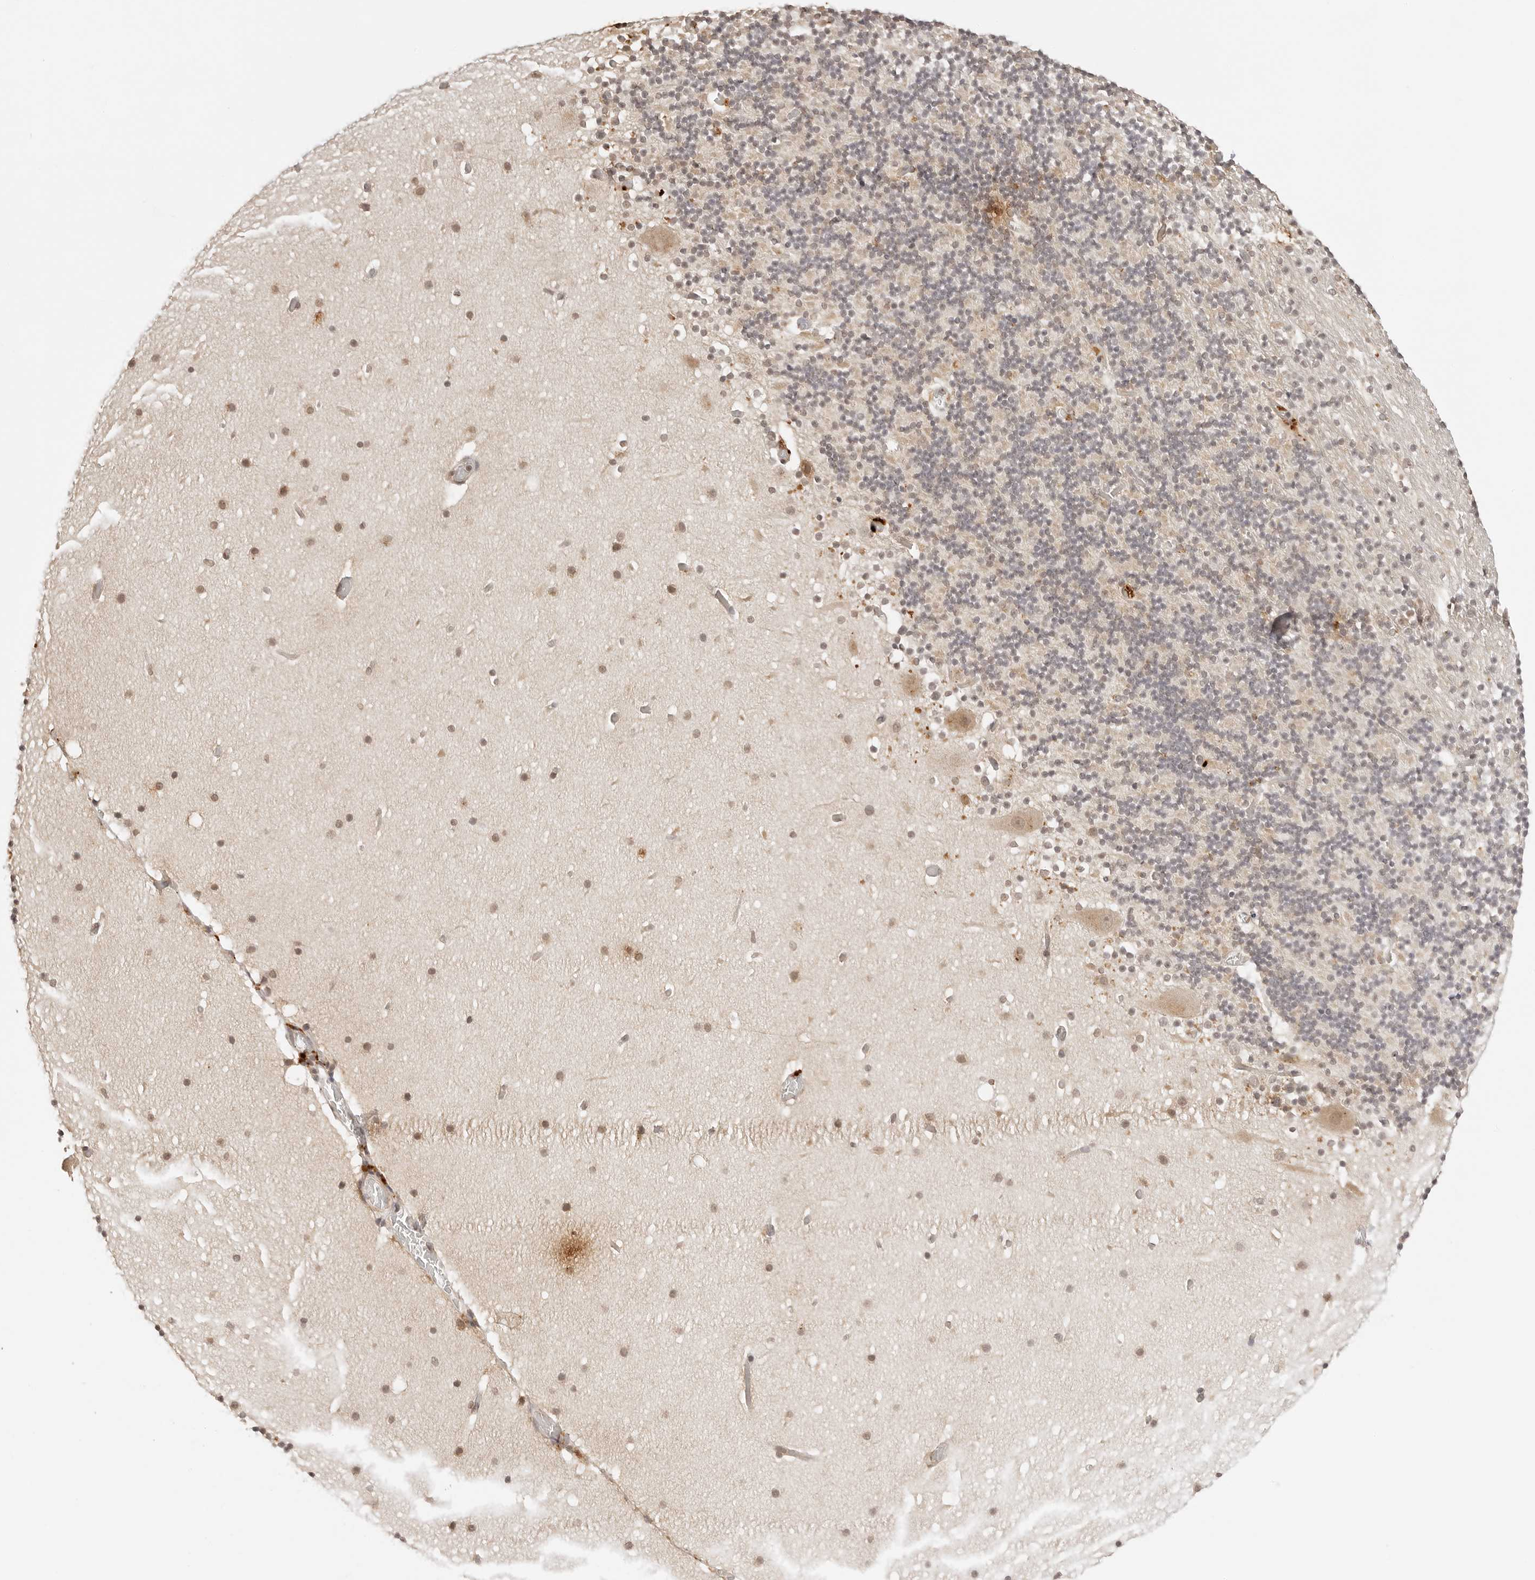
{"staining": {"intensity": "weak", "quantity": "<25%", "location": "cytoplasmic/membranous,nuclear"}, "tissue": "cerebellum", "cell_type": "Cells in granular layer", "image_type": "normal", "snomed": [{"axis": "morphology", "description": "Normal tissue, NOS"}, {"axis": "topography", "description": "Cerebellum"}], "caption": "Cells in granular layer show no significant positivity in benign cerebellum. The staining is performed using DAB (3,3'-diaminobenzidine) brown chromogen with nuclei counter-stained in using hematoxylin.", "gene": "GPR34", "patient": {"sex": "male", "age": 57}}